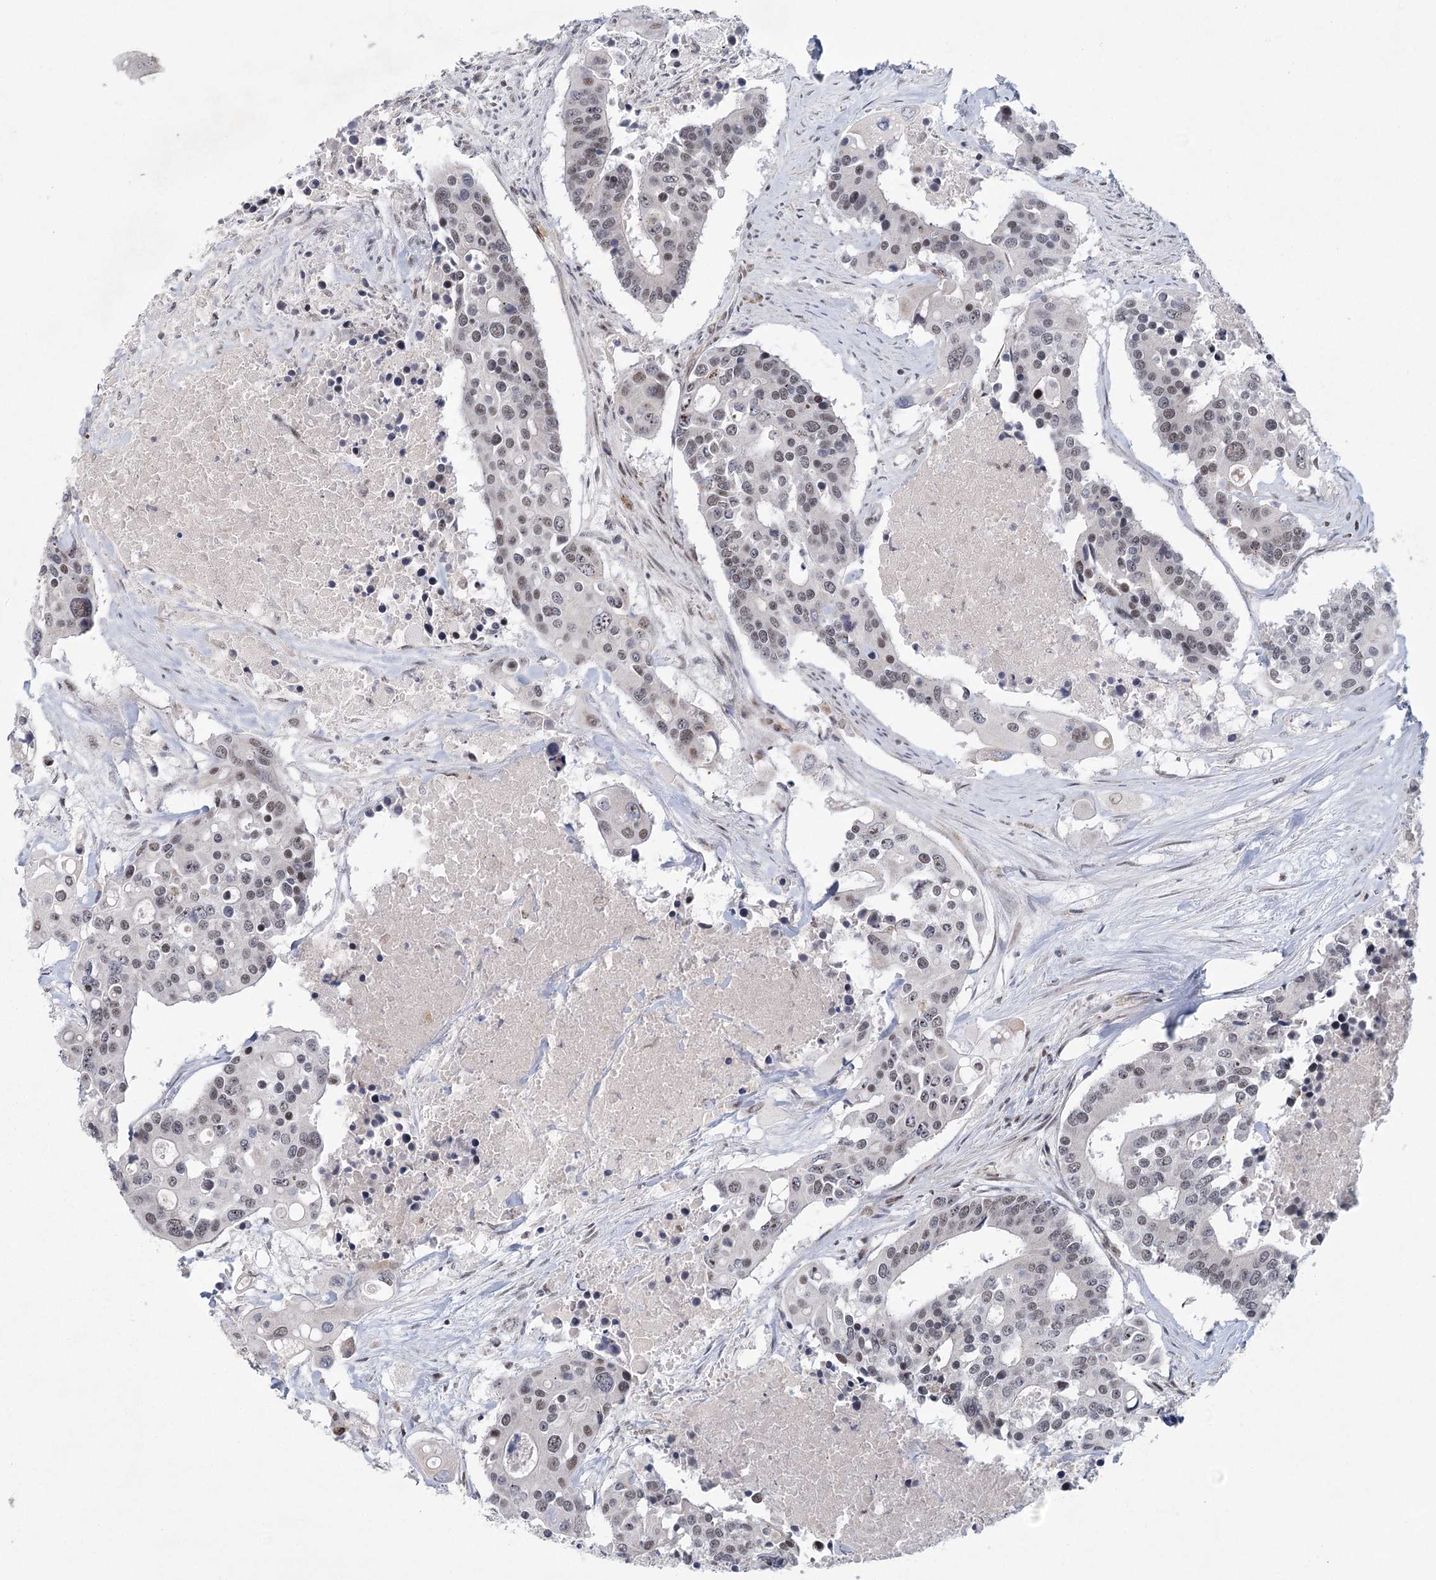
{"staining": {"intensity": "weak", "quantity": ">75%", "location": "nuclear"}, "tissue": "colorectal cancer", "cell_type": "Tumor cells", "image_type": "cancer", "snomed": [{"axis": "morphology", "description": "Adenocarcinoma, NOS"}, {"axis": "topography", "description": "Colon"}], "caption": "A low amount of weak nuclear positivity is present in about >75% of tumor cells in colorectal adenocarcinoma tissue.", "gene": "CIB4", "patient": {"sex": "male", "age": 77}}